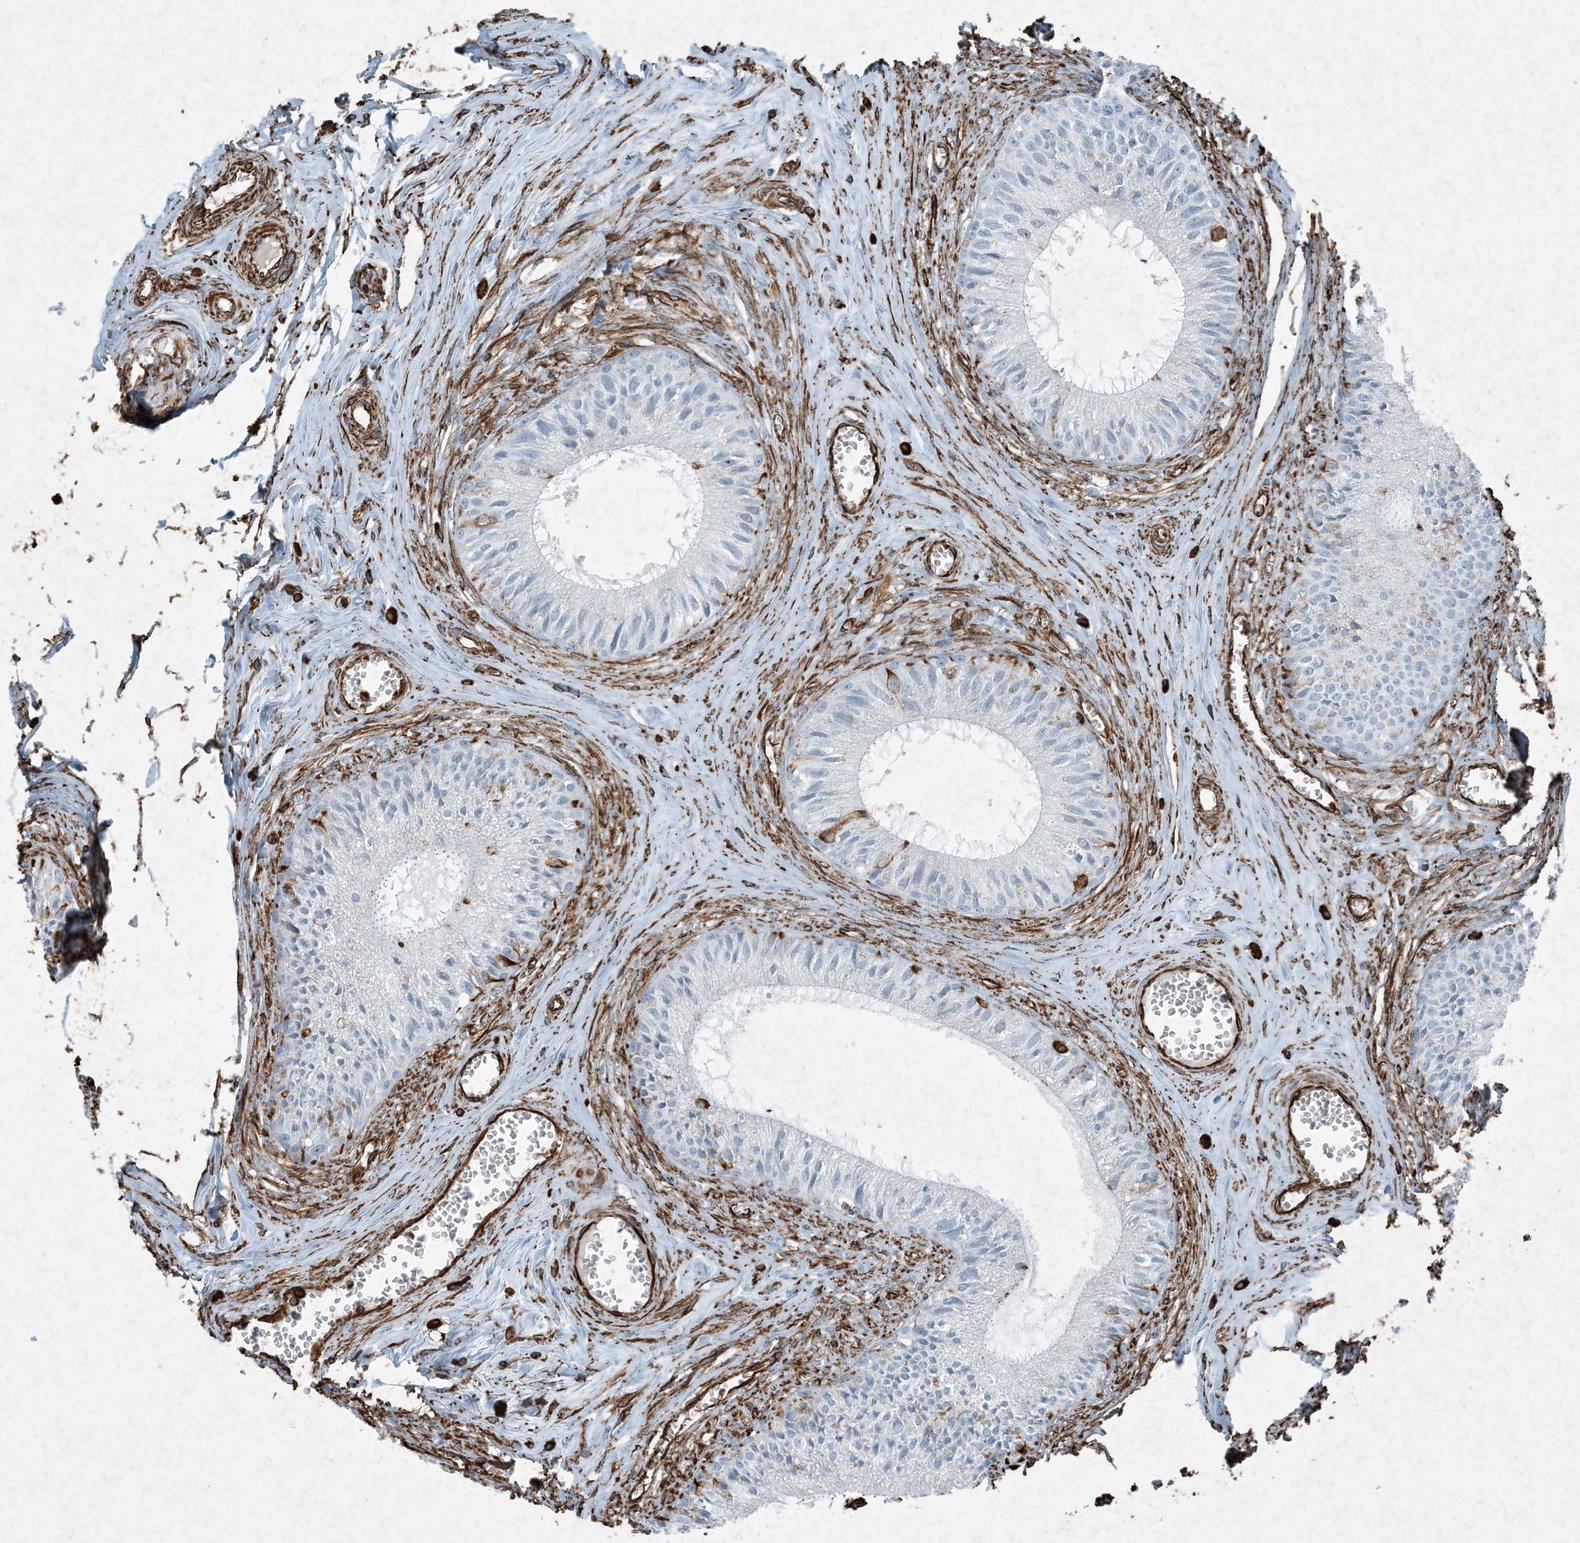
{"staining": {"intensity": "strong", "quantity": "<25%", "location": "cytoplasmic/membranous"}, "tissue": "epididymis", "cell_type": "Glandular cells", "image_type": "normal", "snomed": [{"axis": "morphology", "description": "Normal tissue, NOS"}, {"axis": "topography", "description": "Epididymis"}], "caption": "Glandular cells reveal medium levels of strong cytoplasmic/membranous expression in about <25% of cells in unremarkable human epididymis.", "gene": "RYK", "patient": {"sex": "male", "age": 36}}